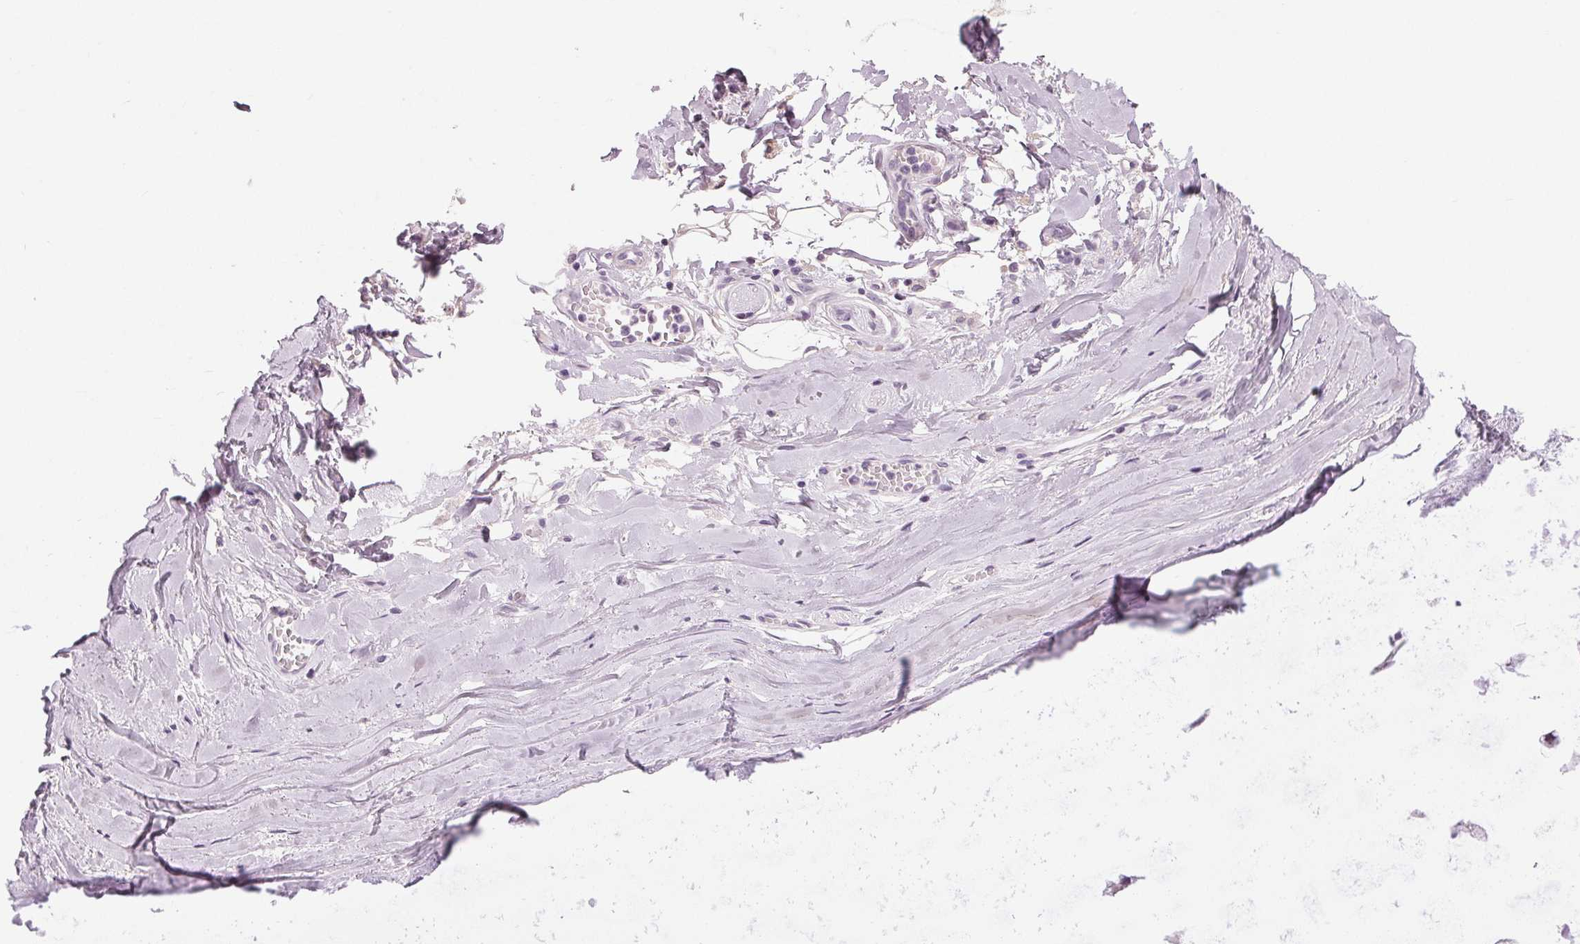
{"staining": {"intensity": "negative", "quantity": "none", "location": "none"}, "tissue": "adipose tissue", "cell_type": "Adipocytes", "image_type": "normal", "snomed": [{"axis": "morphology", "description": "Normal tissue, NOS"}, {"axis": "topography", "description": "Cartilage tissue"}, {"axis": "topography", "description": "Nasopharynx"}, {"axis": "topography", "description": "Thyroid gland"}], "caption": "DAB immunohistochemical staining of unremarkable human adipose tissue exhibits no significant staining in adipocytes.", "gene": "MISP", "patient": {"sex": "male", "age": 63}}